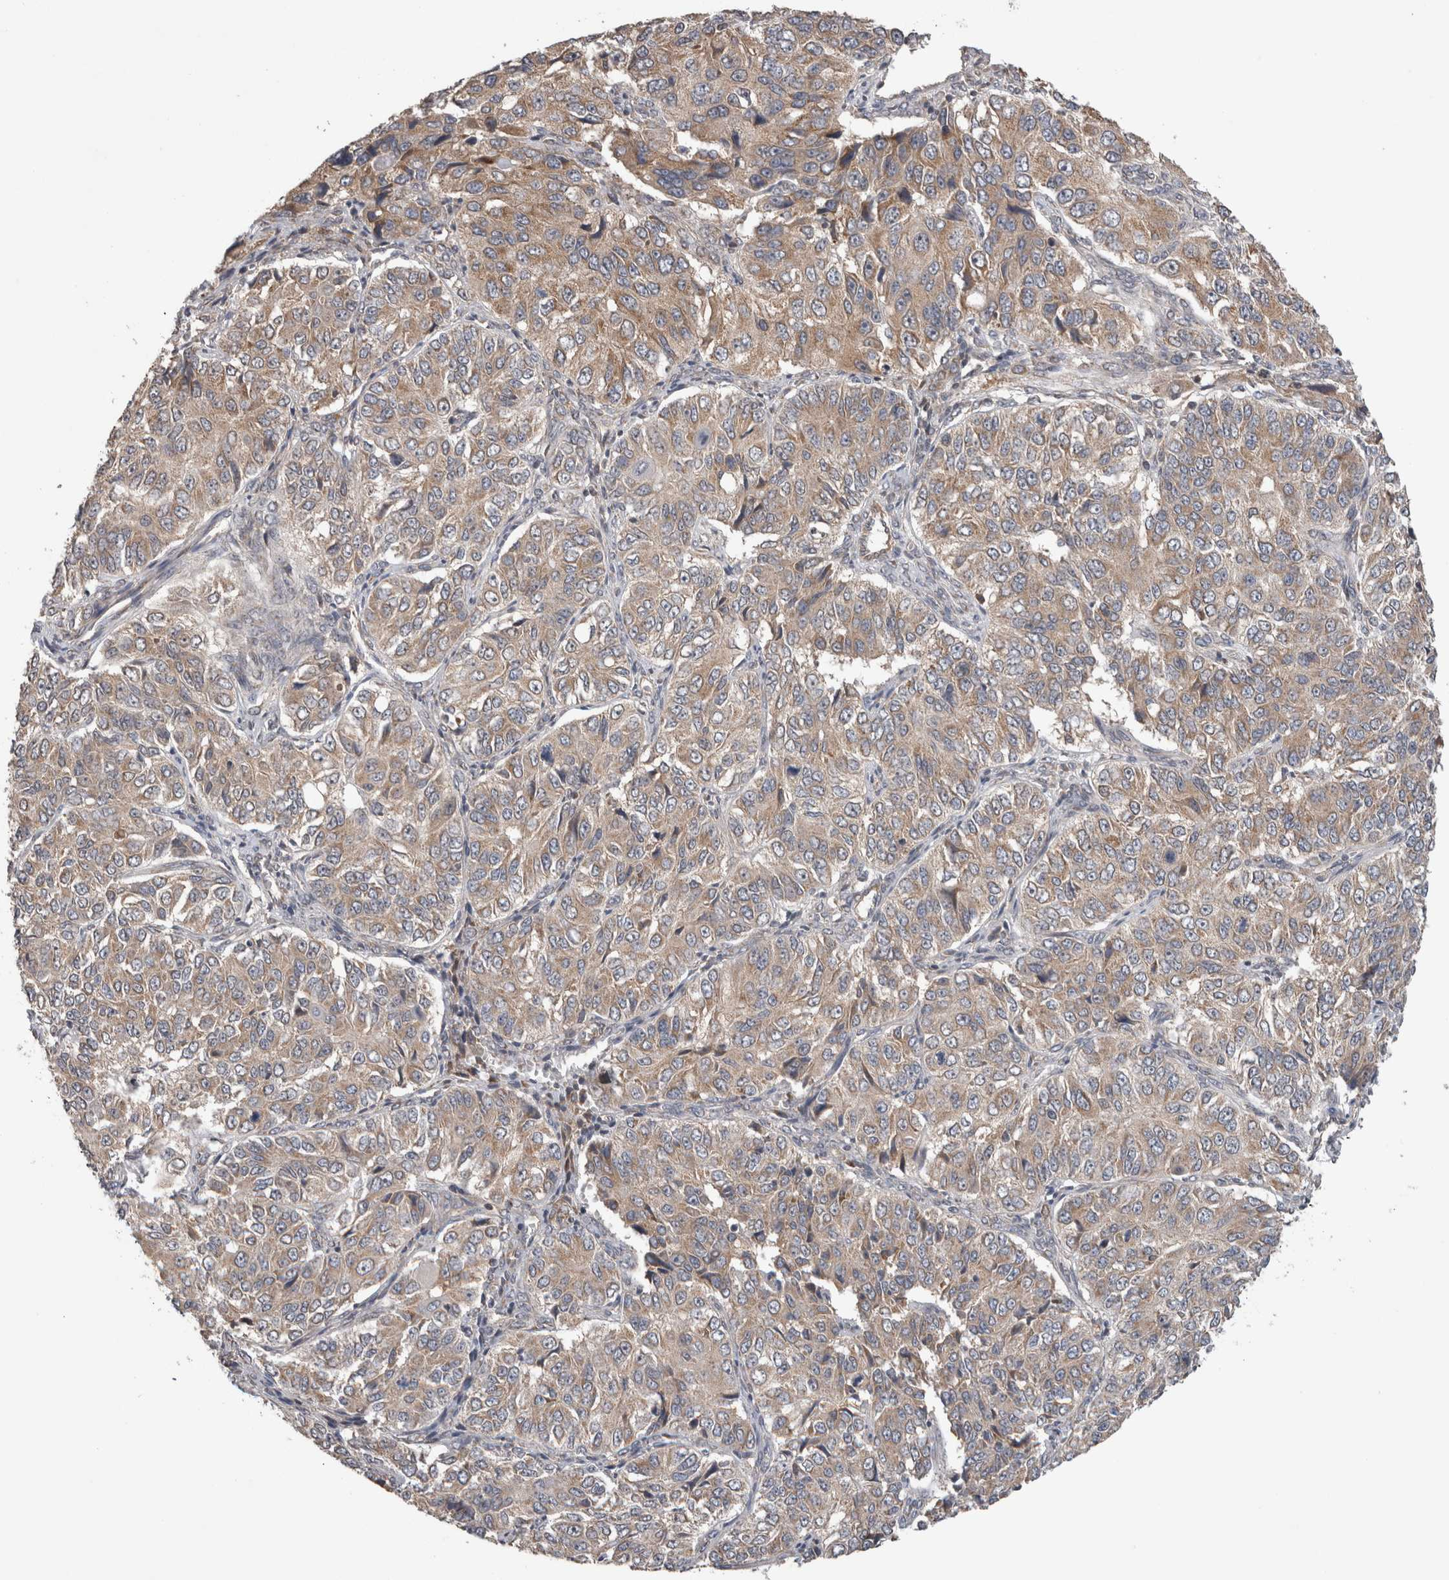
{"staining": {"intensity": "moderate", "quantity": ">75%", "location": "cytoplasmic/membranous"}, "tissue": "ovarian cancer", "cell_type": "Tumor cells", "image_type": "cancer", "snomed": [{"axis": "morphology", "description": "Carcinoma, endometroid"}, {"axis": "topography", "description": "Ovary"}], "caption": "A brown stain highlights moderate cytoplasmic/membranous expression of a protein in ovarian cancer (endometroid carcinoma) tumor cells.", "gene": "TRIM5", "patient": {"sex": "female", "age": 51}}